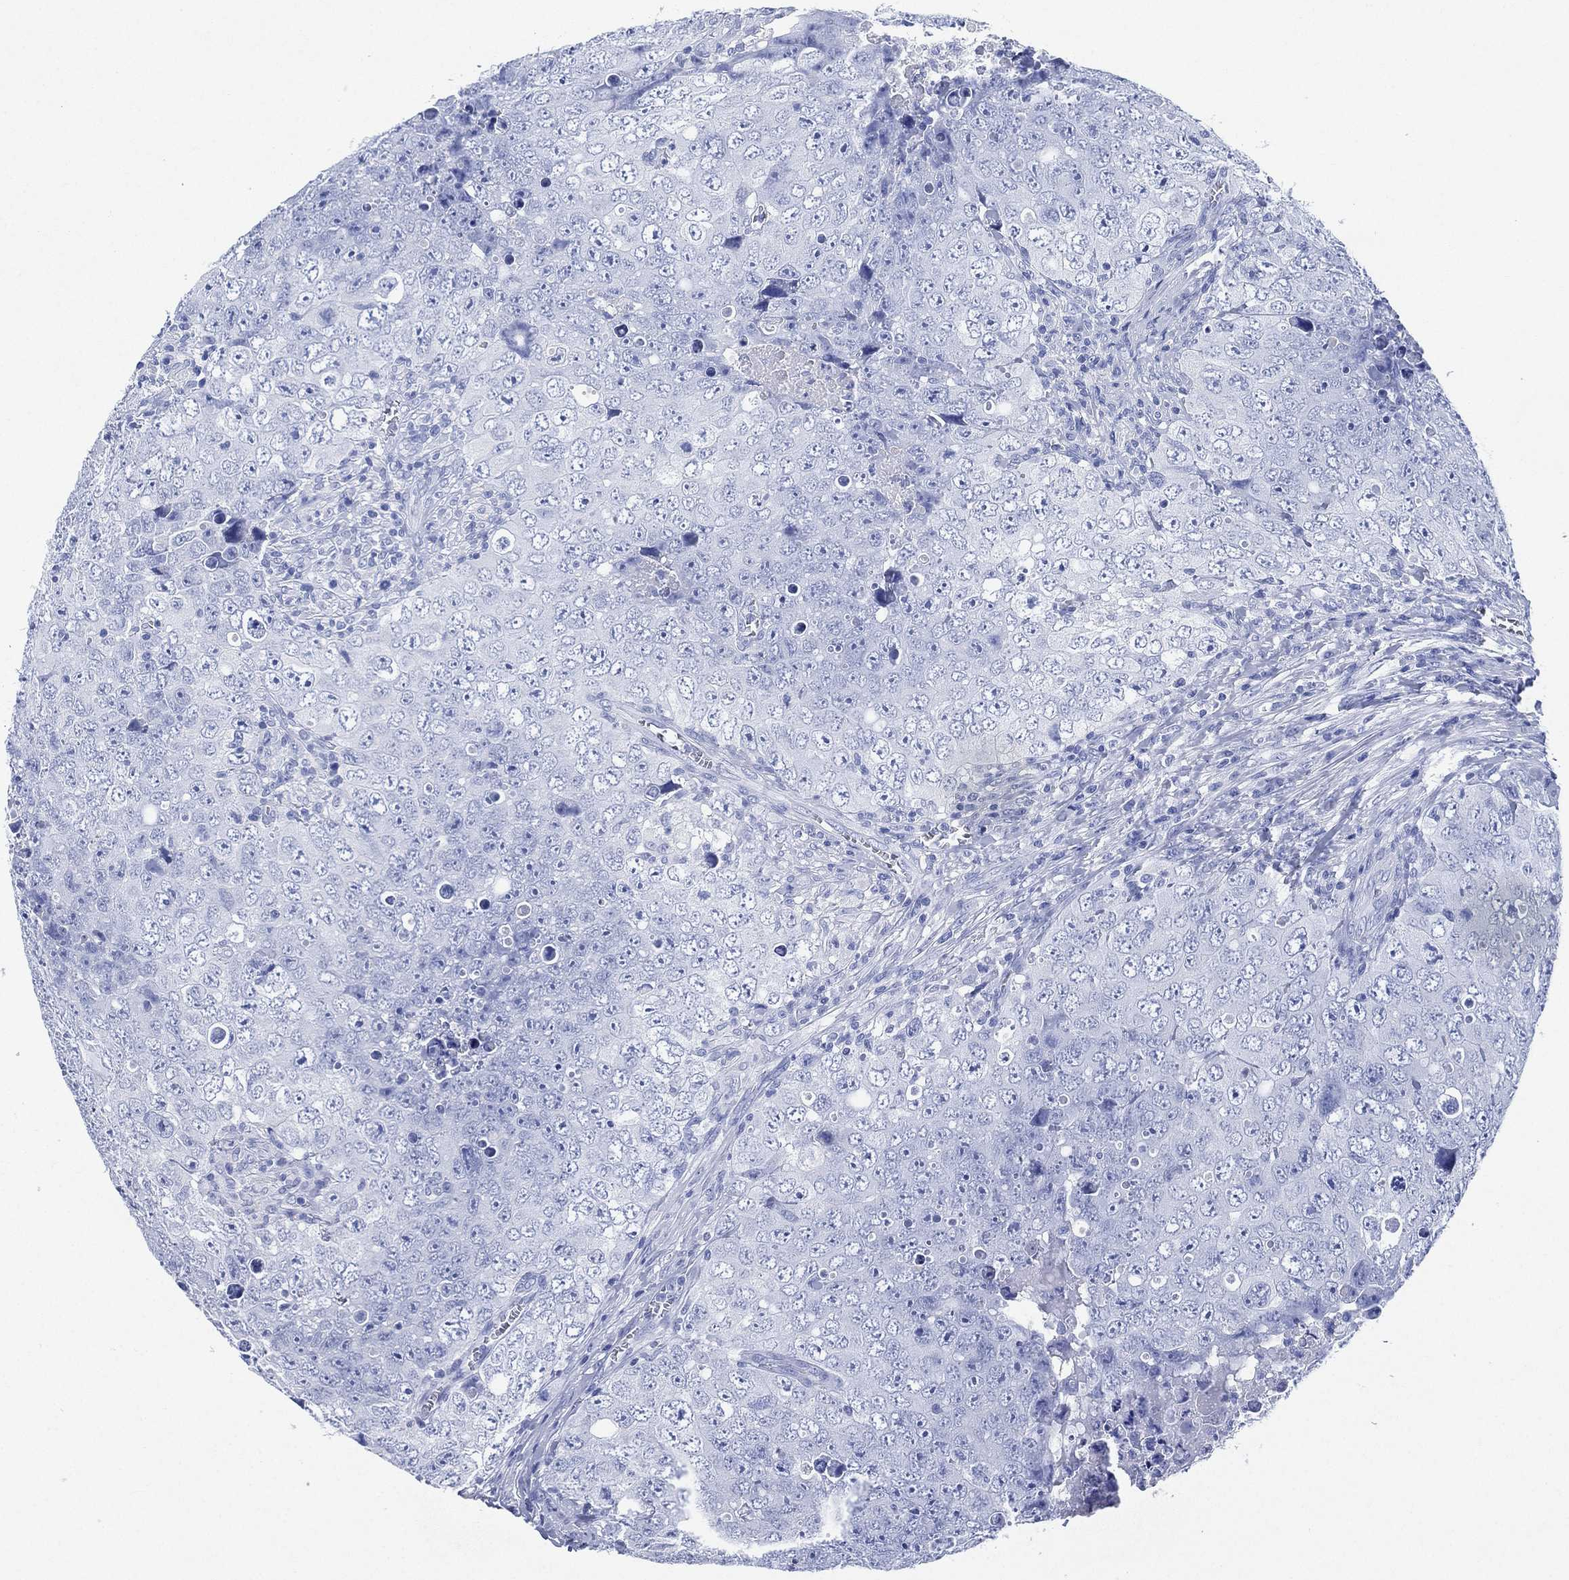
{"staining": {"intensity": "negative", "quantity": "none", "location": "none"}, "tissue": "testis cancer", "cell_type": "Tumor cells", "image_type": "cancer", "snomed": [{"axis": "morphology", "description": "Seminoma, NOS"}, {"axis": "topography", "description": "Testis"}], "caption": "DAB (3,3'-diaminobenzidine) immunohistochemical staining of human seminoma (testis) exhibits no significant expression in tumor cells.", "gene": "SIGLECL1", "patient": {"sex": "male", "age": 34}}